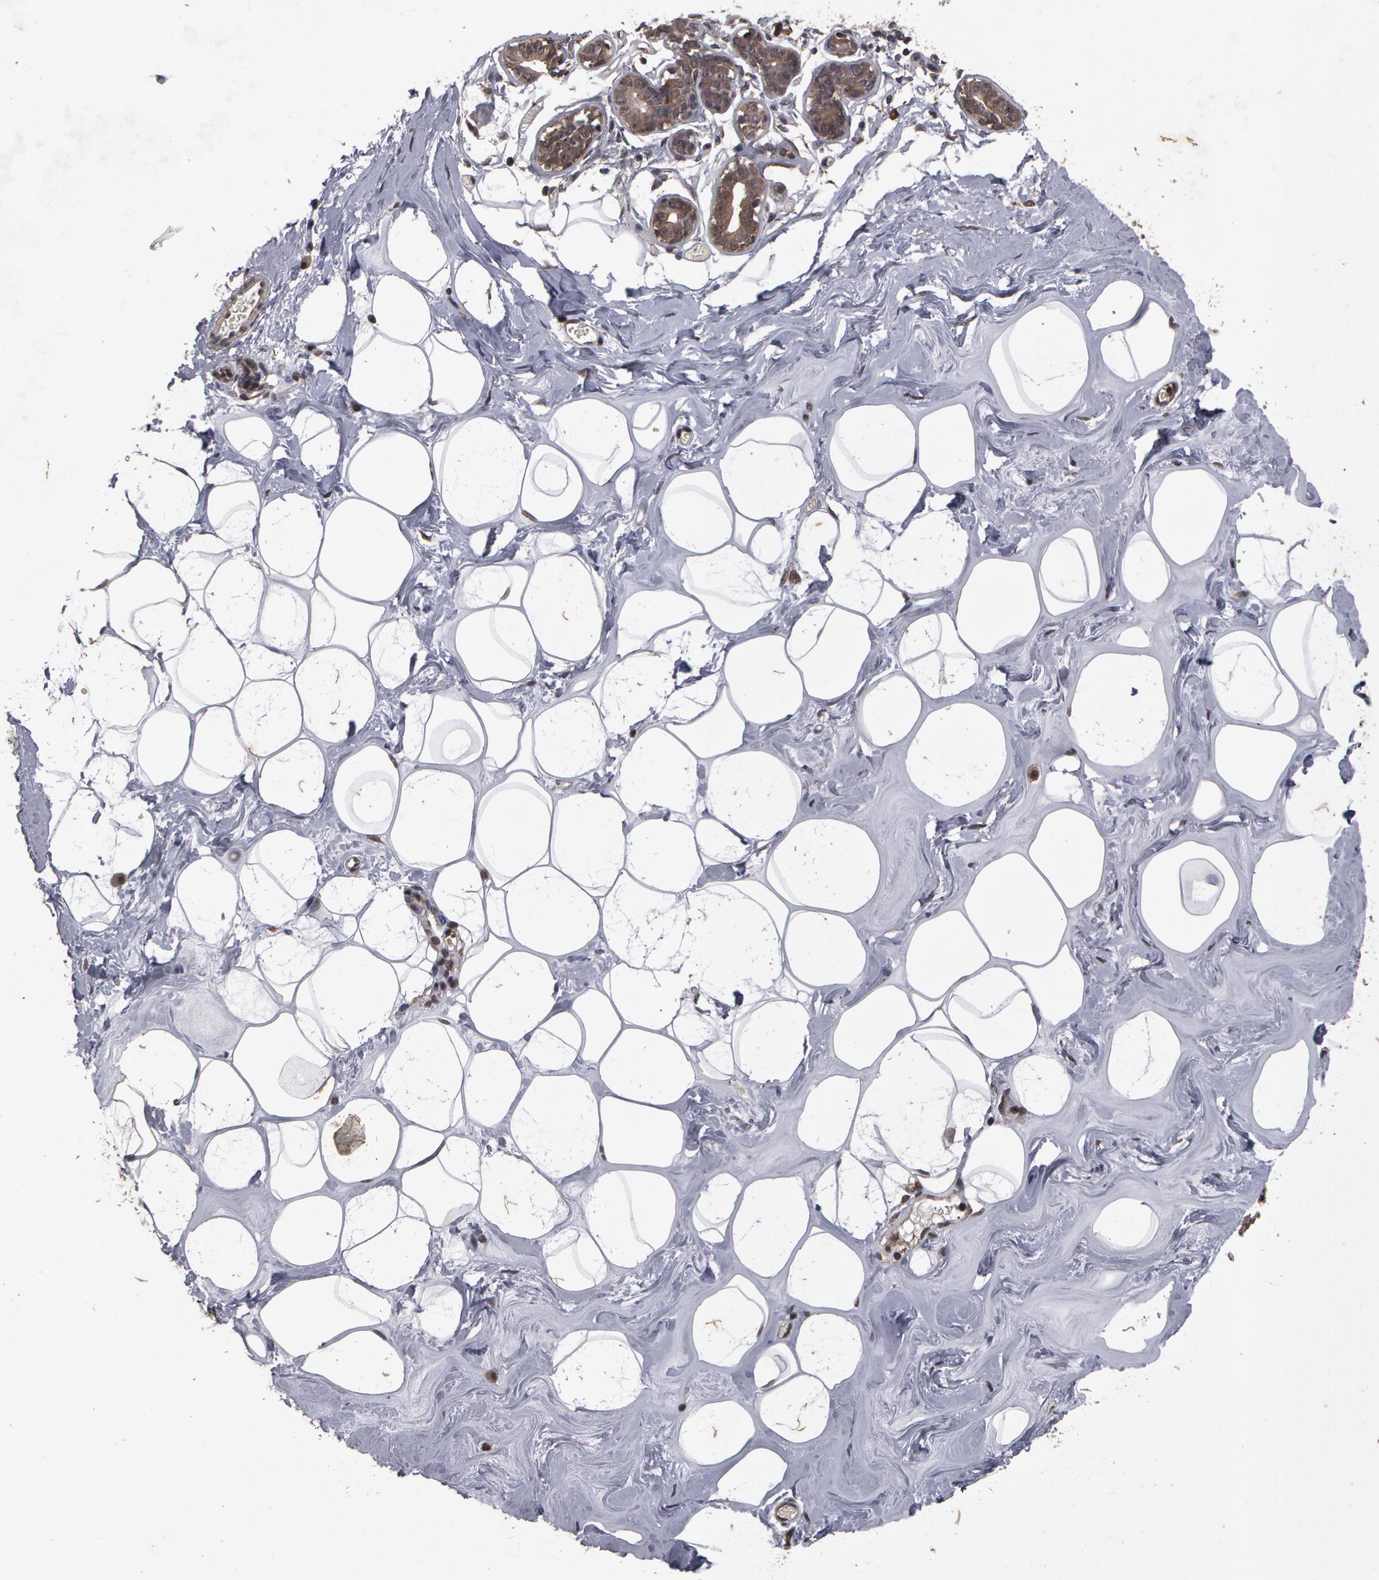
{"staining": {"intensity": "negative", "quantity": "none", "location": "none"}, "tissue": "breast", "cell_type": "Adipocytes", "image_type": "normal", "snomed": [{"axis": "morphology", "description": "Normal tissue, NOS"}, {"axis": "morphology", "description": "Fibrosis, NOS"}, {"axis": "topography", "description": "Breast"}], "caption": "Adipocytes show no significant protein staining in benign breast. The staining was performed using DAB to visualize the protein expression in brown, while the nuclei were stained in blue with hematoxylin (Magnification: 20x).", "gene": "CALR", "patient": {"sex": "female", "age": 39}}